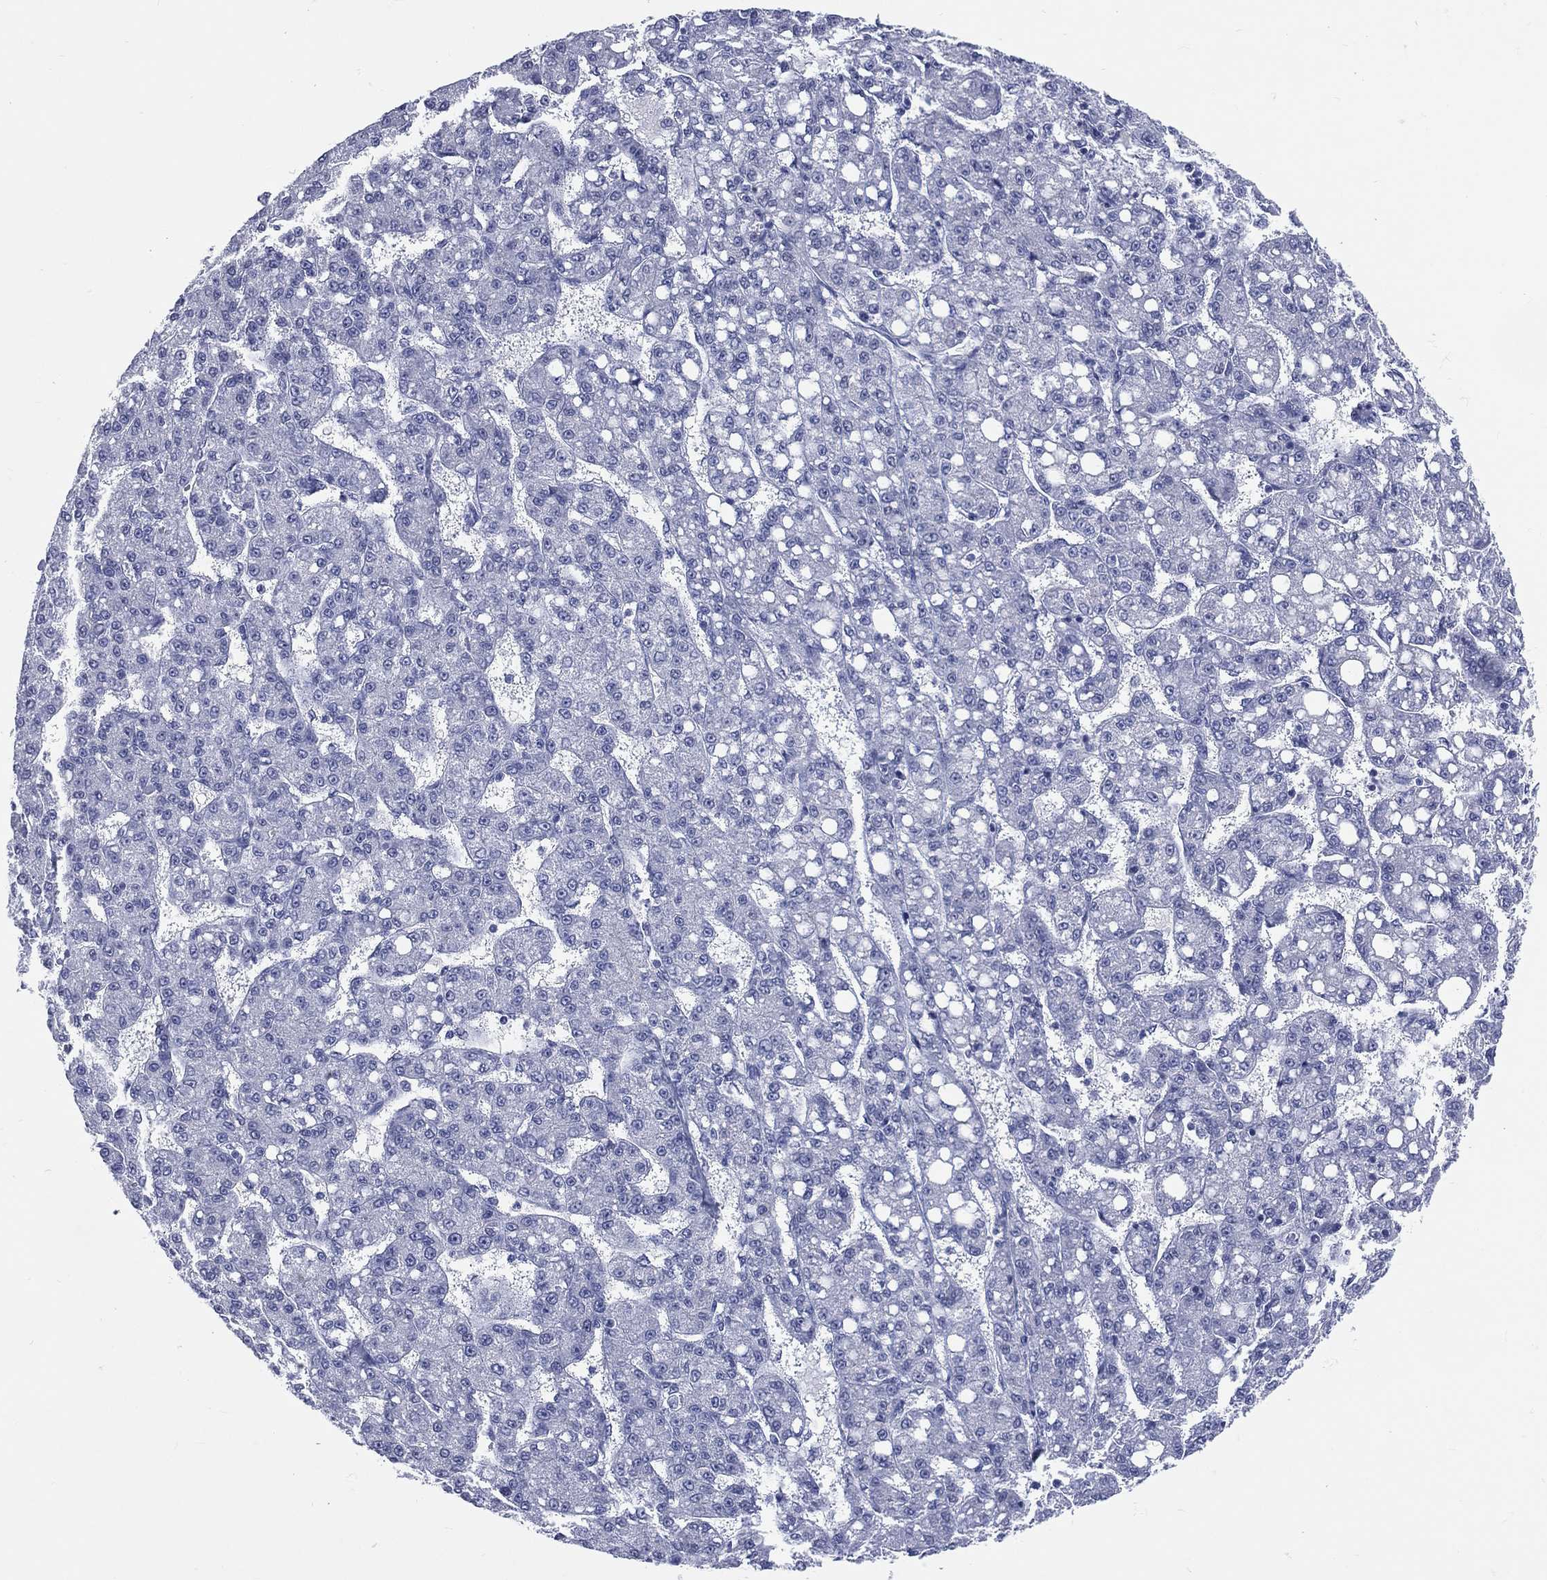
{"staining": {"intensity": "negative", "quantity": "none", "location": "none"}, "tissue": "liver cancer", "cell_type": "Tumor cells", "image_type": "cancer", "snomed": [{"axis": "morphology", "description": "Carcinoma, Hepatocellular, NOS"}, {"axis": "topography", "description": "Liver"}], "caption": "IHC histopathology image of human liver cancer (hepatocellular carcinoma) stained for a protein (brown), which exhibits no positivity in tumor cells.", "gene": "MLLT10", "patient": {"sex": "female", "age": 65}}